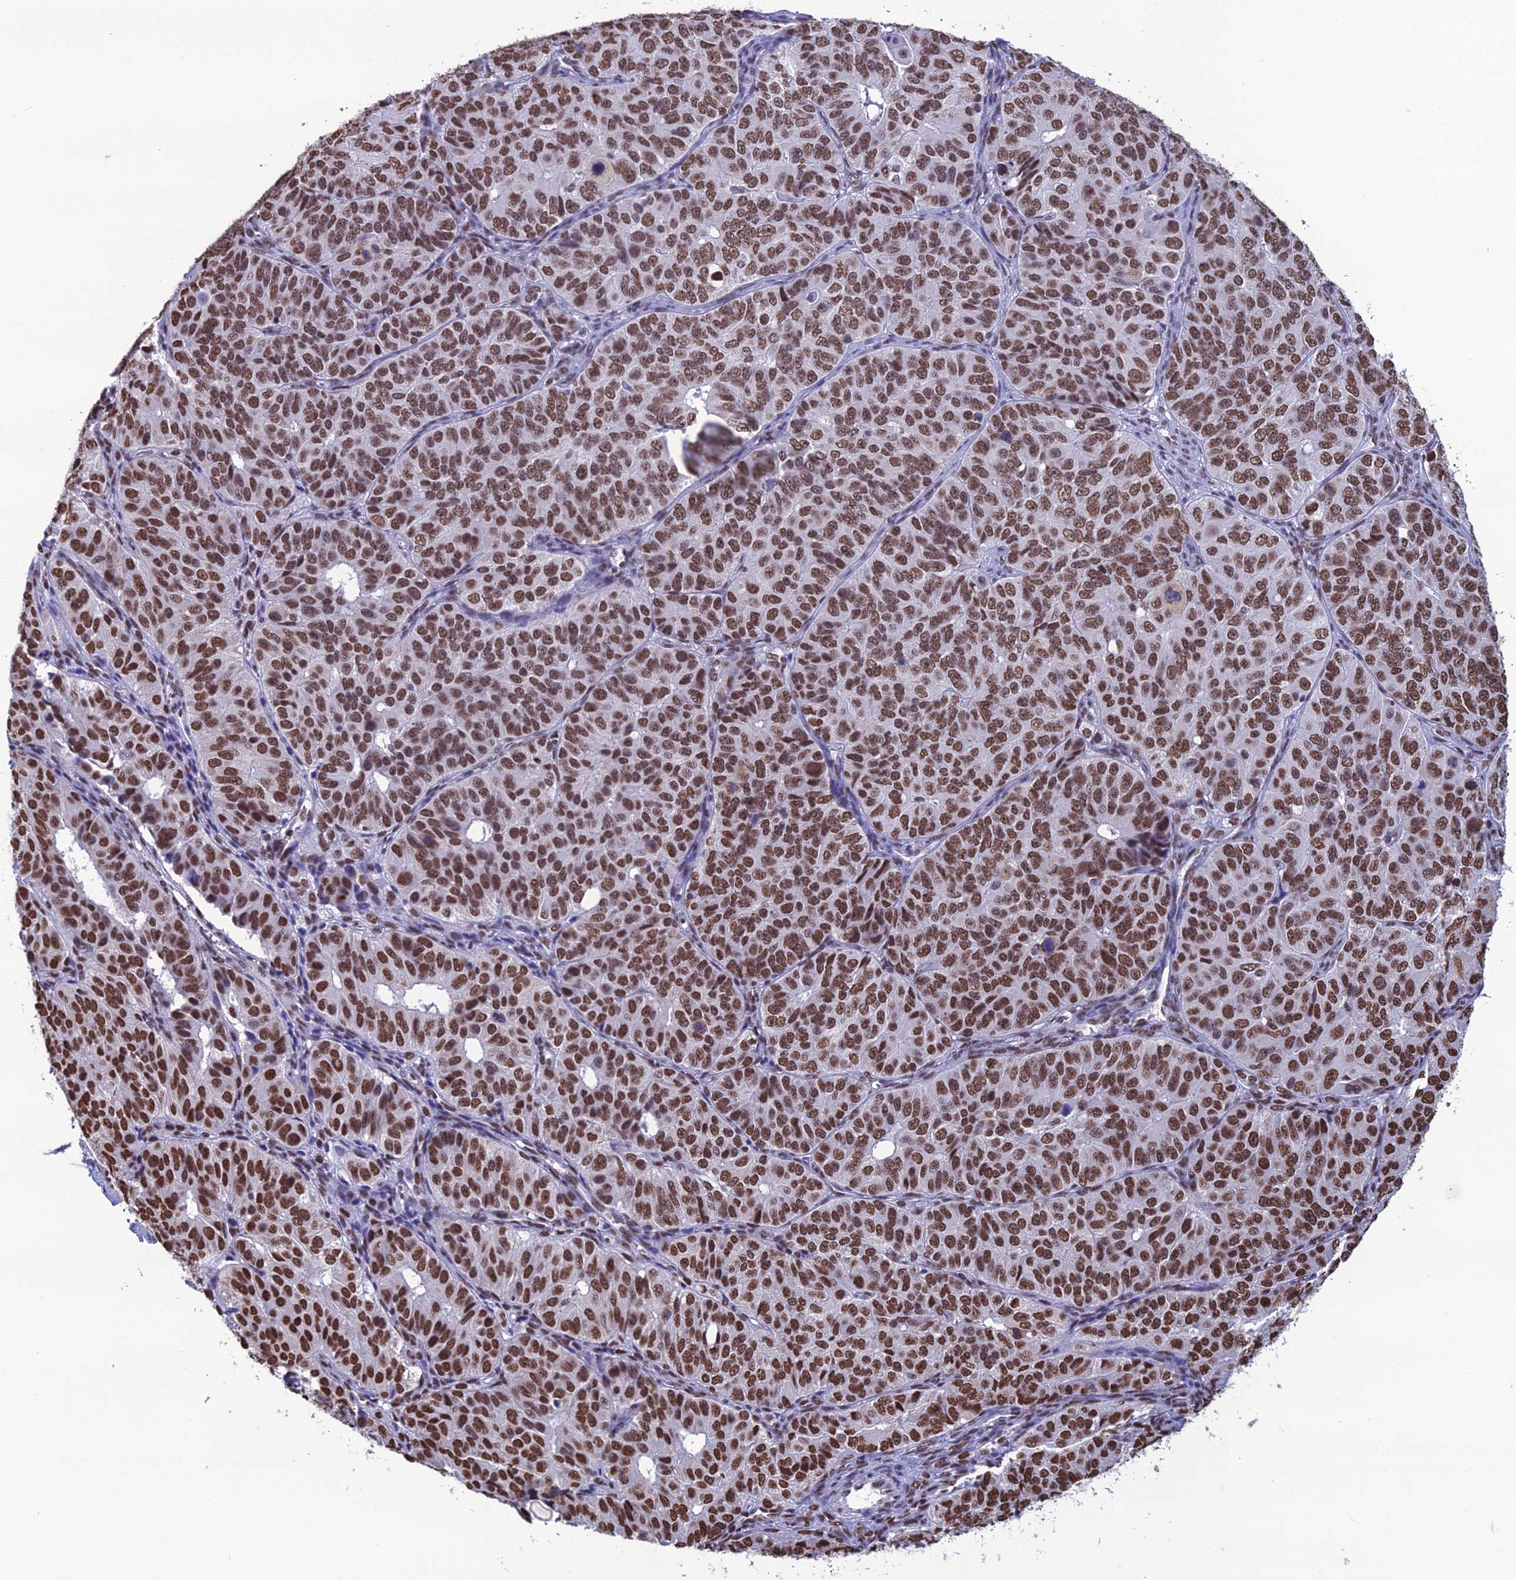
{"staining": {"intensity": "strong", "quantity": ">75%", "location": "nuclear"}, "tissue": "ovarian cancer", "cell_type": "Tumor cells", "image_type": "cancer", "snomed": [{"axis": "morphology", "description": "Carcinoma, endometroid"}, {"axis": "topography", "description": "Ovary"}], "caption": "Protein staining of ovarian cancer tissue demonstrates strong nuclear expression in about >75% of tumor cells.", "gene": "PRAMEF12", "patient": {"sex": "female", "age": 51}}